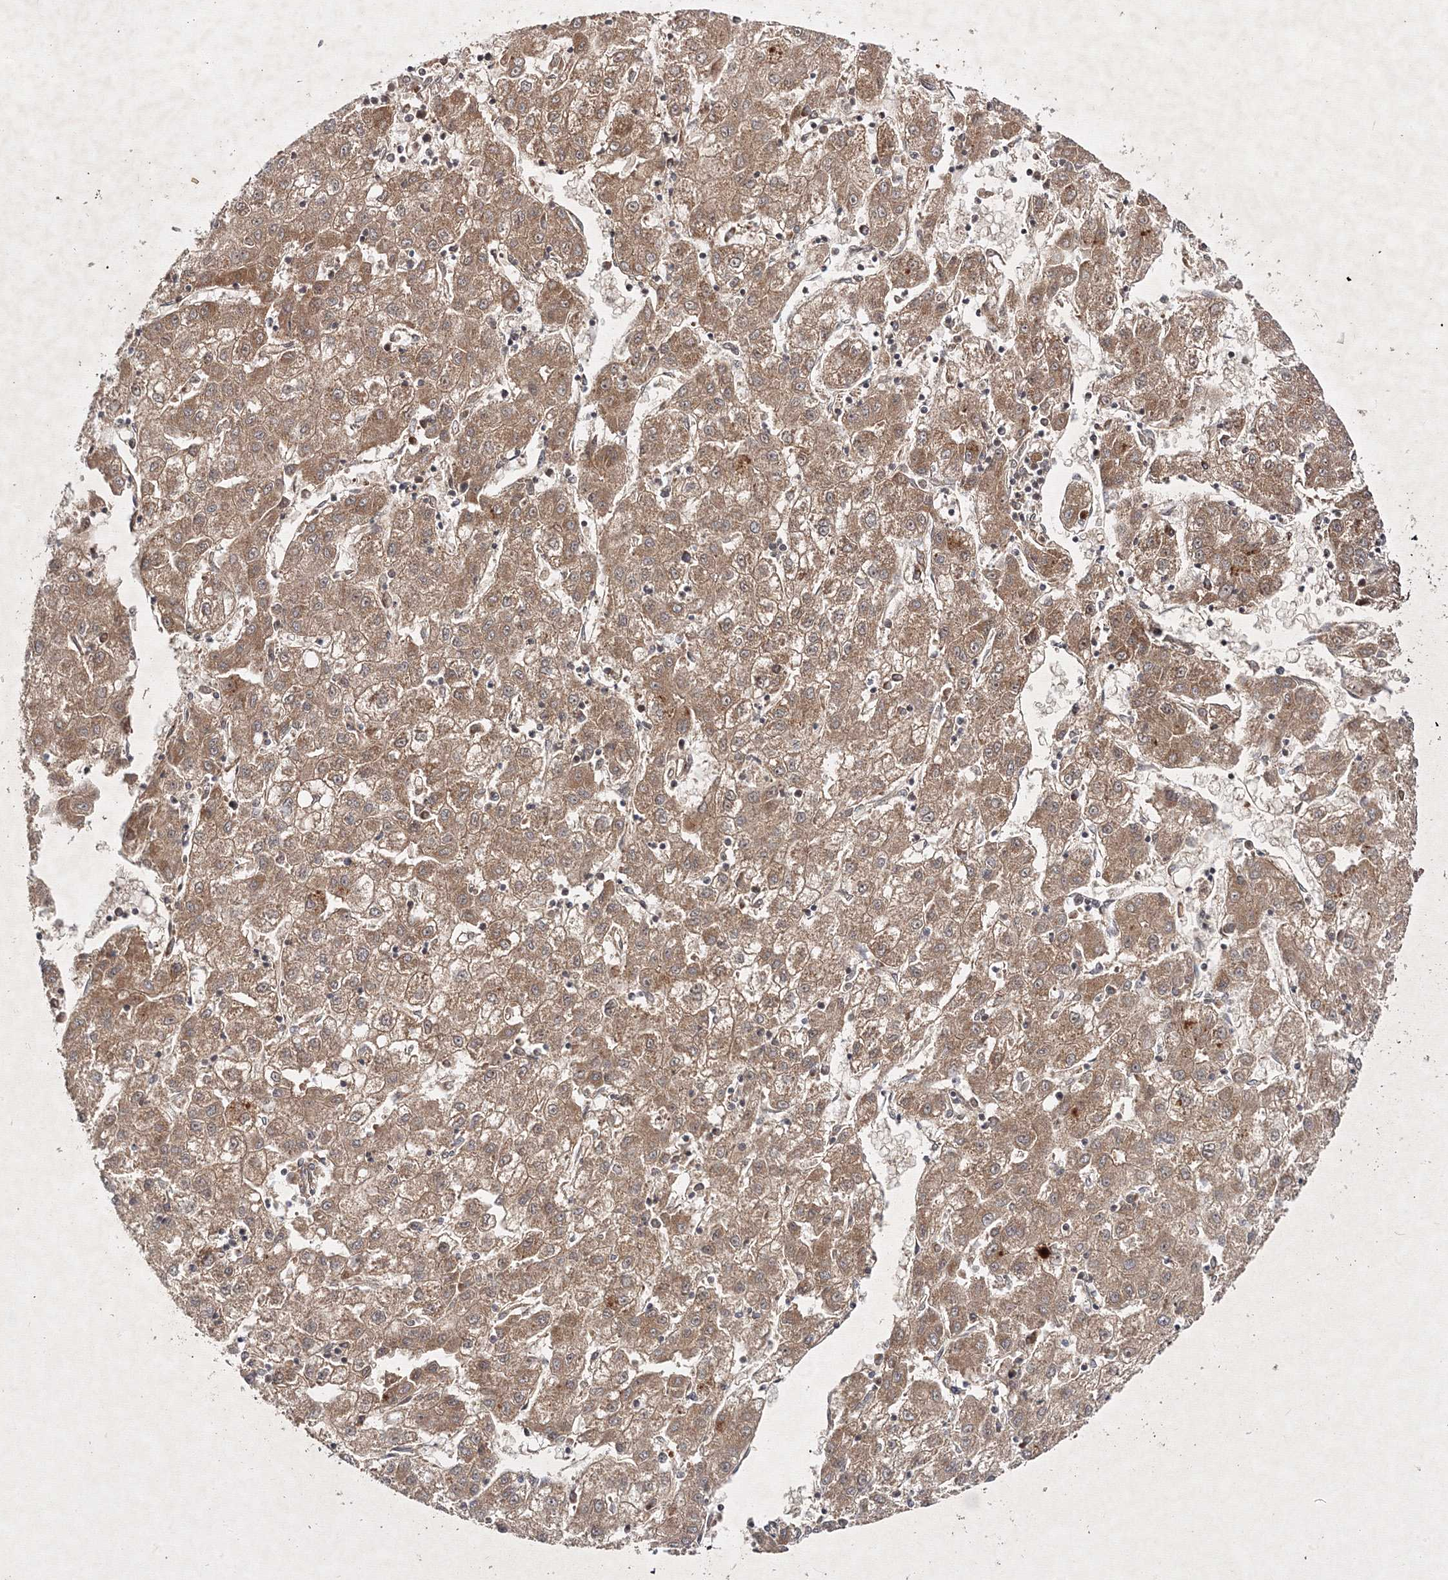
{"staining": {"intensity": "moderate", "quantity": ">75%", "location": "cytoplasmic/membranous"}, "tissue": "liver cancer", "cell_type": "Tumor cells", "image_type": "cancer", "snomed": [{"axis": "morphology", "description": "Carcinoma, Hepatocellular, NOS"}, {"axis": "topography", "description": "Liver"}], "caption": "Immunohistochemistry of human liver cancer reveals medium levels of moderate cytoplasmic/membranous expression in approximately >75% of tumor cells. (Stains: DAB in brown, nuclei in blue, Microscopy: brightfield microscopy at high magnification).", "gene": "GFM1", "patient": {"sex": "male", "age": 72}}